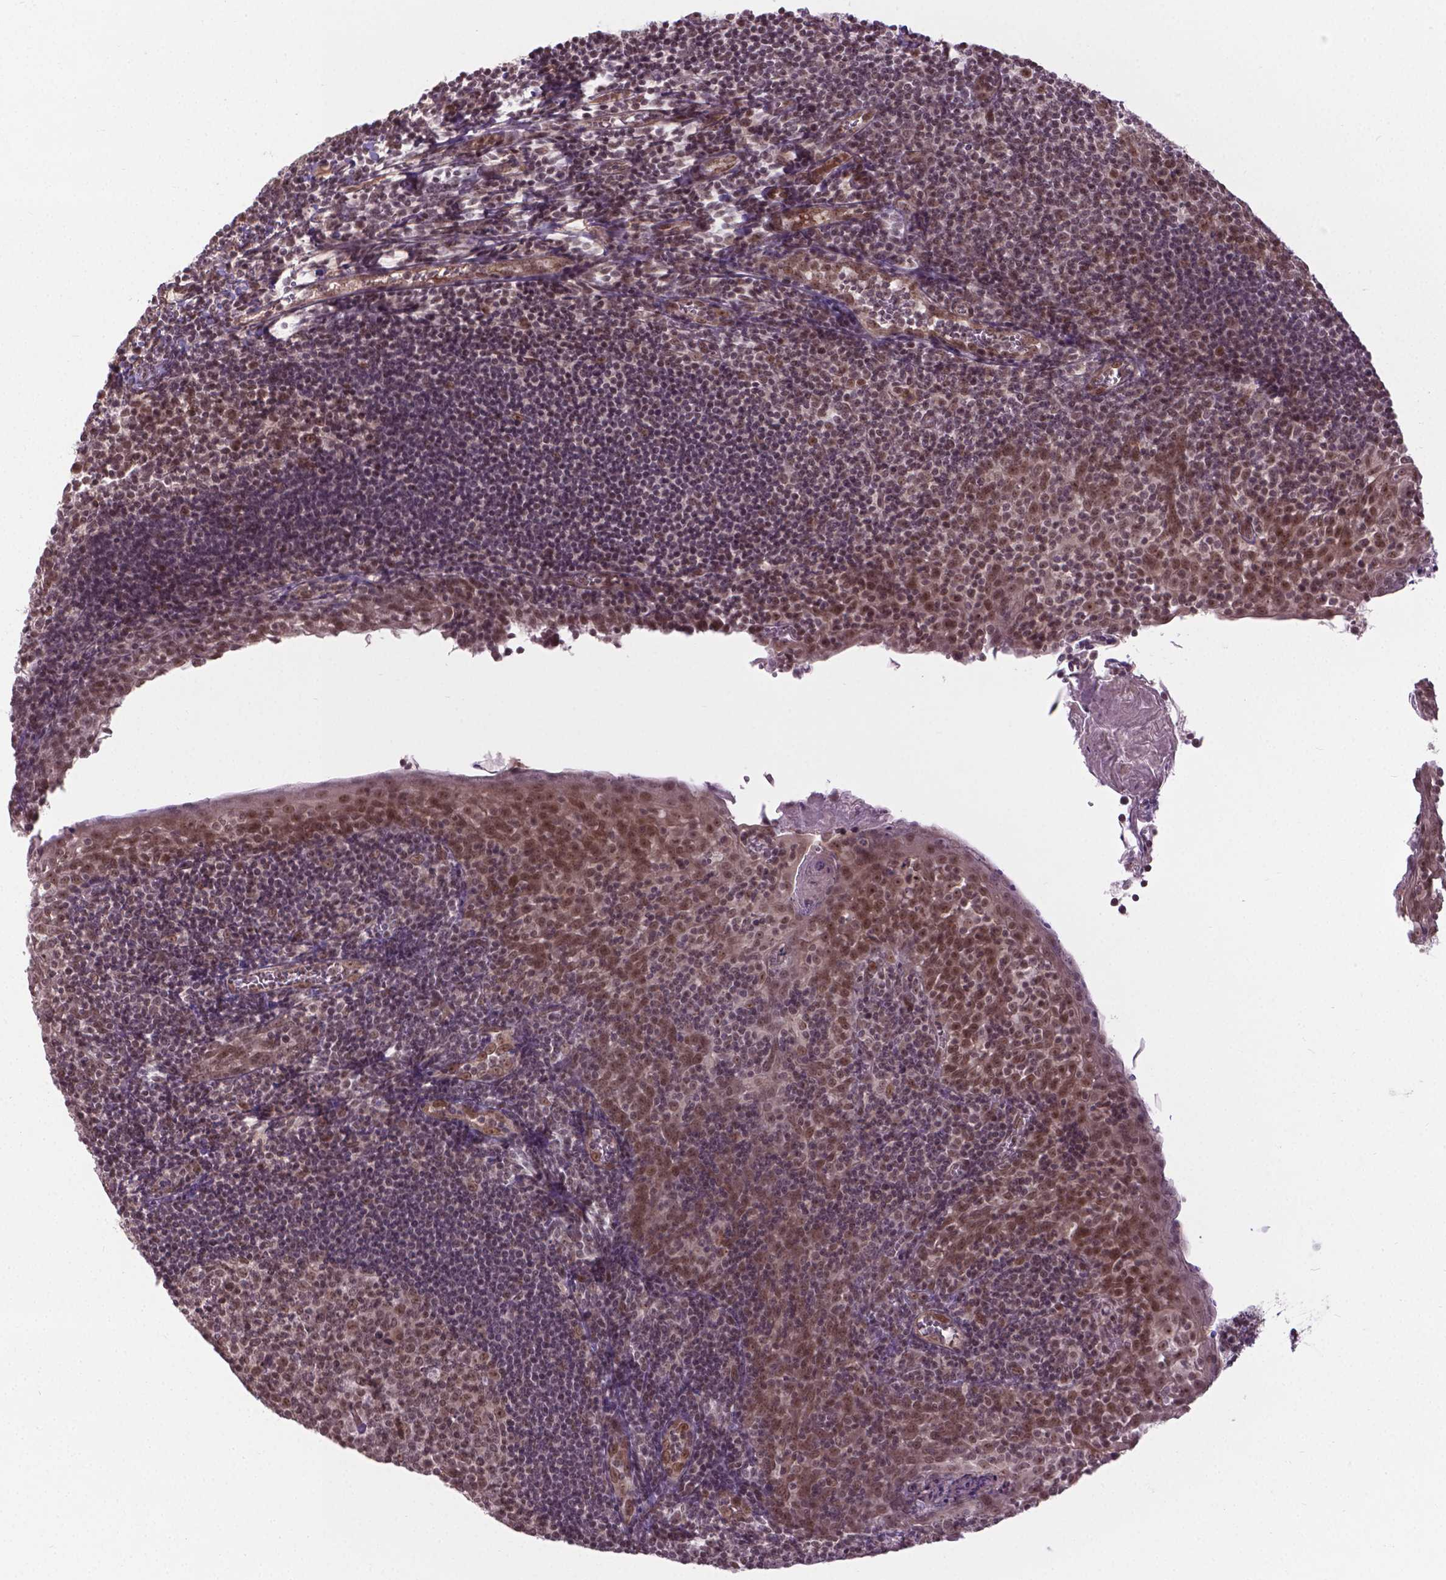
{"staining": {"intensity": "moderate", "quantity": ">75%", "location": "nuclear"}, "tissue": "lymph node", "cell_type": "Germinal center cells", "image_type": "normal", "snomed": [{"axis": "morphology", "description": "Normal tissue, NOS"}, {"axis": "topography", "description": "Lymph node"}], "caption": "About >75% of germinal center cells in normal human lymph node reveal moderate nuclear protein positivity as visualized by brown immunohistochemical staining.", "gene": "ANKRD54", "patient": {"sex": "female", "age": 21}}